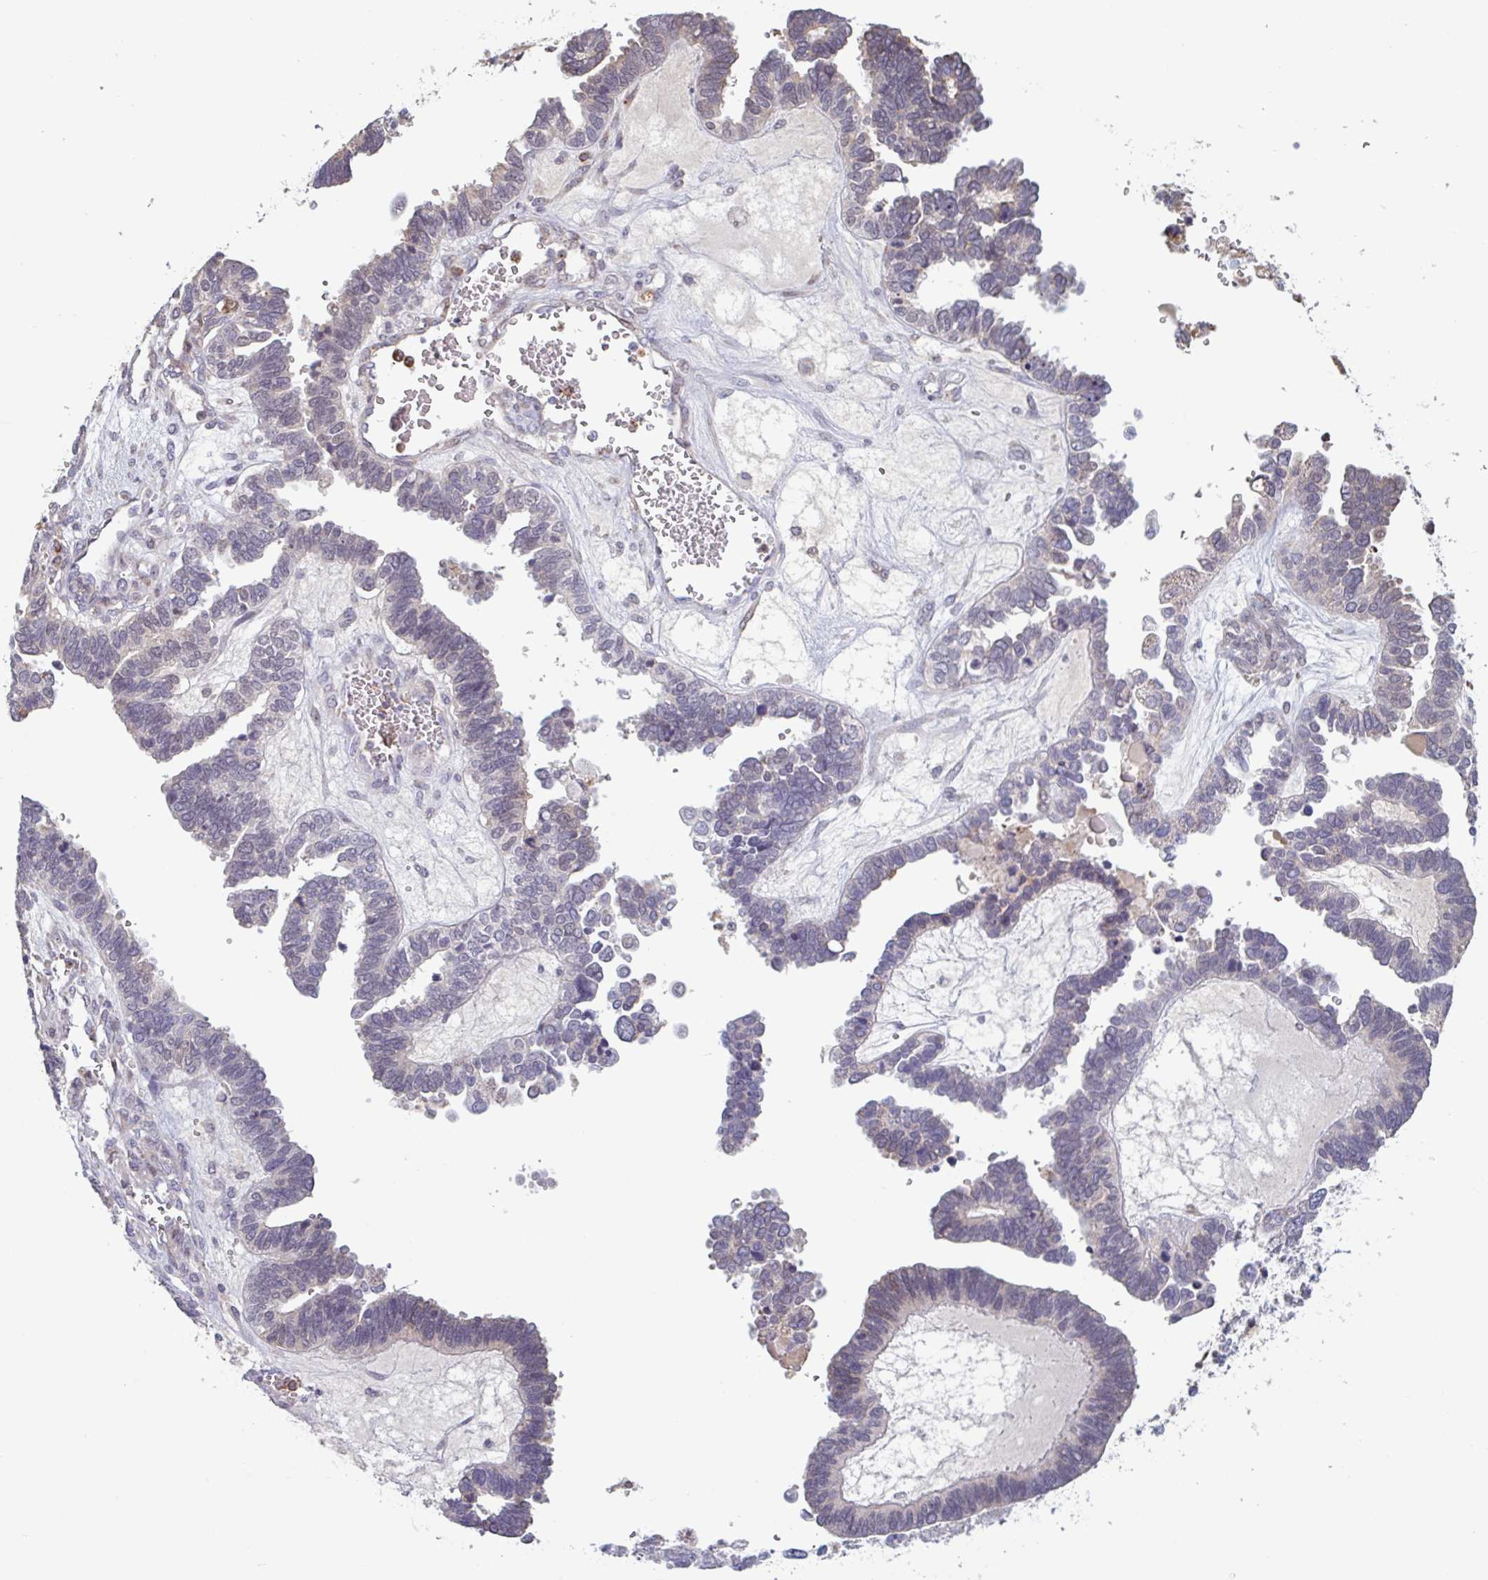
{"staining": {"intensity": "negative", "quantity": "none", "location": "none"}, "tissue": "ovarian cancer", "cell_type": "Tumor cells", "image_type": "cancer", "snomed": [{"axis": "morphology", "description": "Cystadenocarcinoma, serous, NOS"}, {"axis": "topography", "description": "Ovary"}], "caption": "Tumor cells show no significant protein positivity in ovarian serous cystadenocarcinoma.", "gene": "TAF1D", "patient": {"sex": "female", "age": 51}}